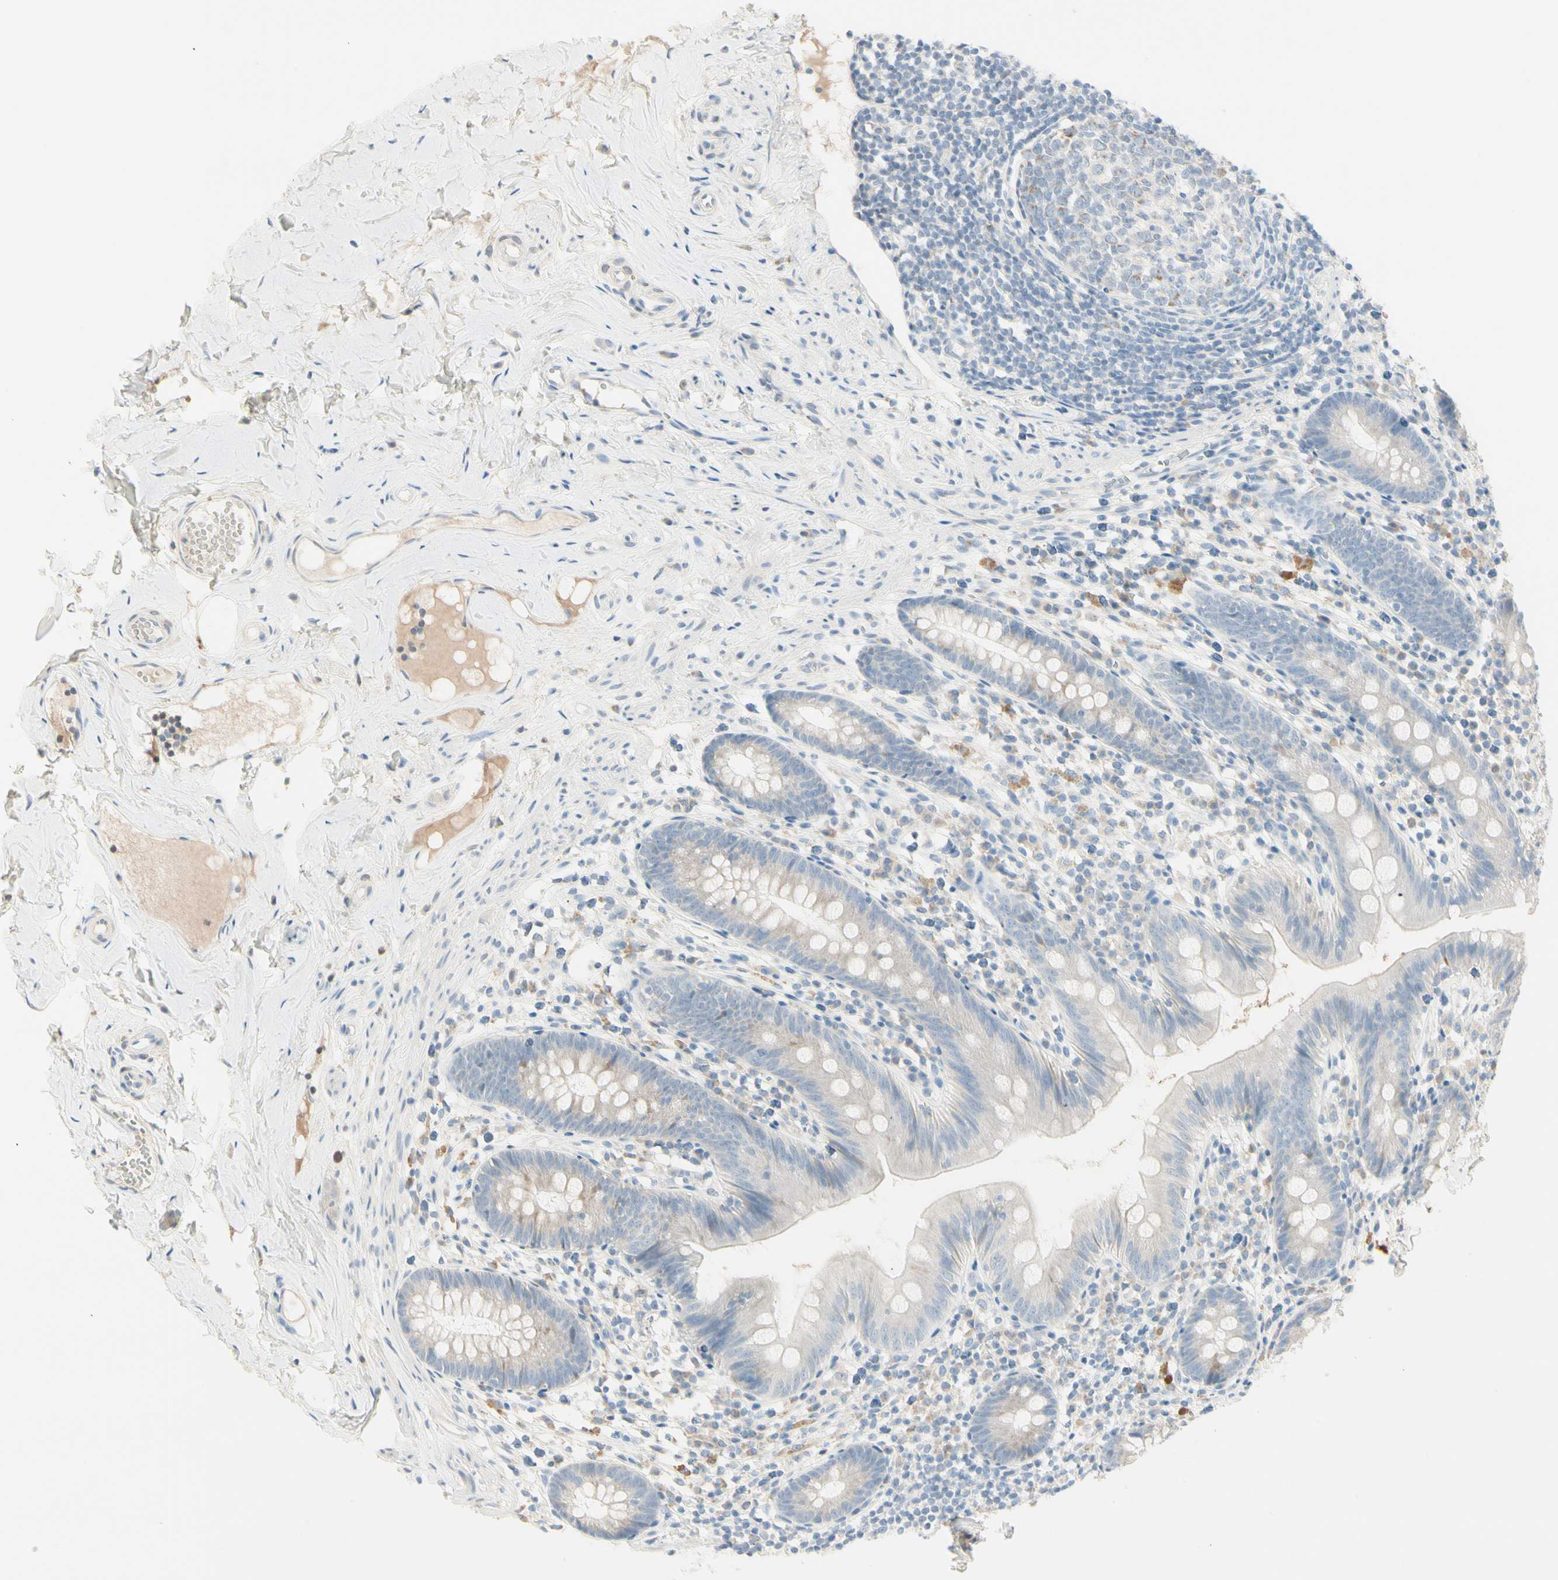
{"staining": {"intensity": "strong", "quantity": "<25%", "location": "cytoplasmic/membranous"}, "tissue": "appendix", "cell_type": "Glandular cells", "image_type": "normal", "snomed": [{"axis": "morphology", "description": "Normal tissue, NOS"}, {"axis": "topography", "description": "Appendix"}], "caption": "This photomicrograph displays IHC staining of benign appendix, with medium strong cytoplasmic/membranous expression in about <25% of glandular cells.", "gene": "ALDH18A1", "patient": {"sex": "male", "age": 52}}